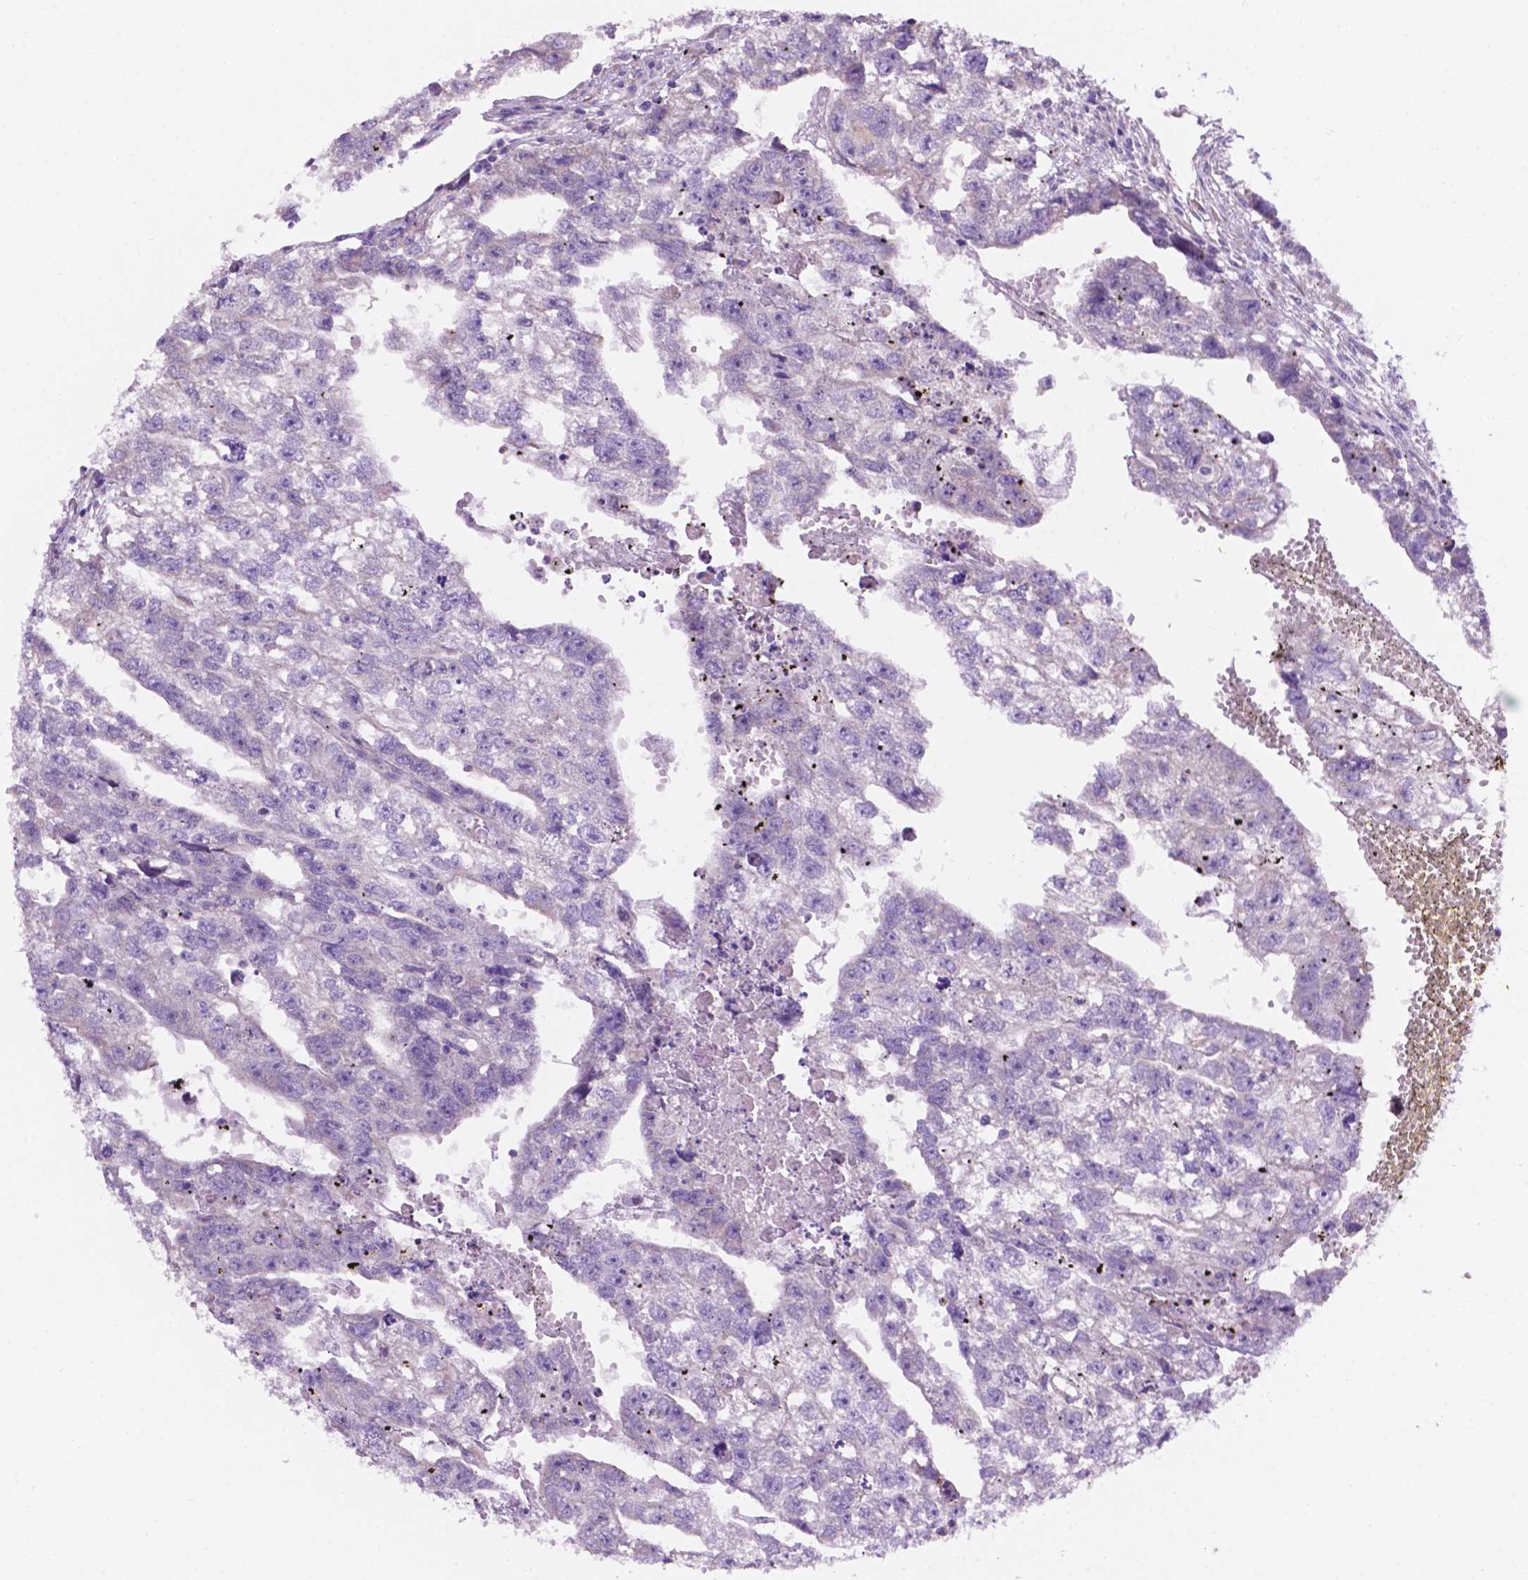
{"staining": {"intensity": "negative", "quantity": "none", "location": "none"}, "tissue": "testis cancer", "cell_type": "Tumor cells", "image_type": "cancer", "snomed": [{"axis": "morphology", "description": "Carcinoma, Embryonal, NOS"}, {"axis": "morphology", "description": "Teratoma, malignant, NOS"}, {"axis": "topography", "description": "Testis"}], "caption": "IHC micrograph of neoplastic tissue: human testis cancer stained with DAB demonstrates no significant protein positivity in tumor cells. (DAB IHC, high magnification).", "gene": "CEACAM7", "patient": {"sex": "male", "age": 44}}